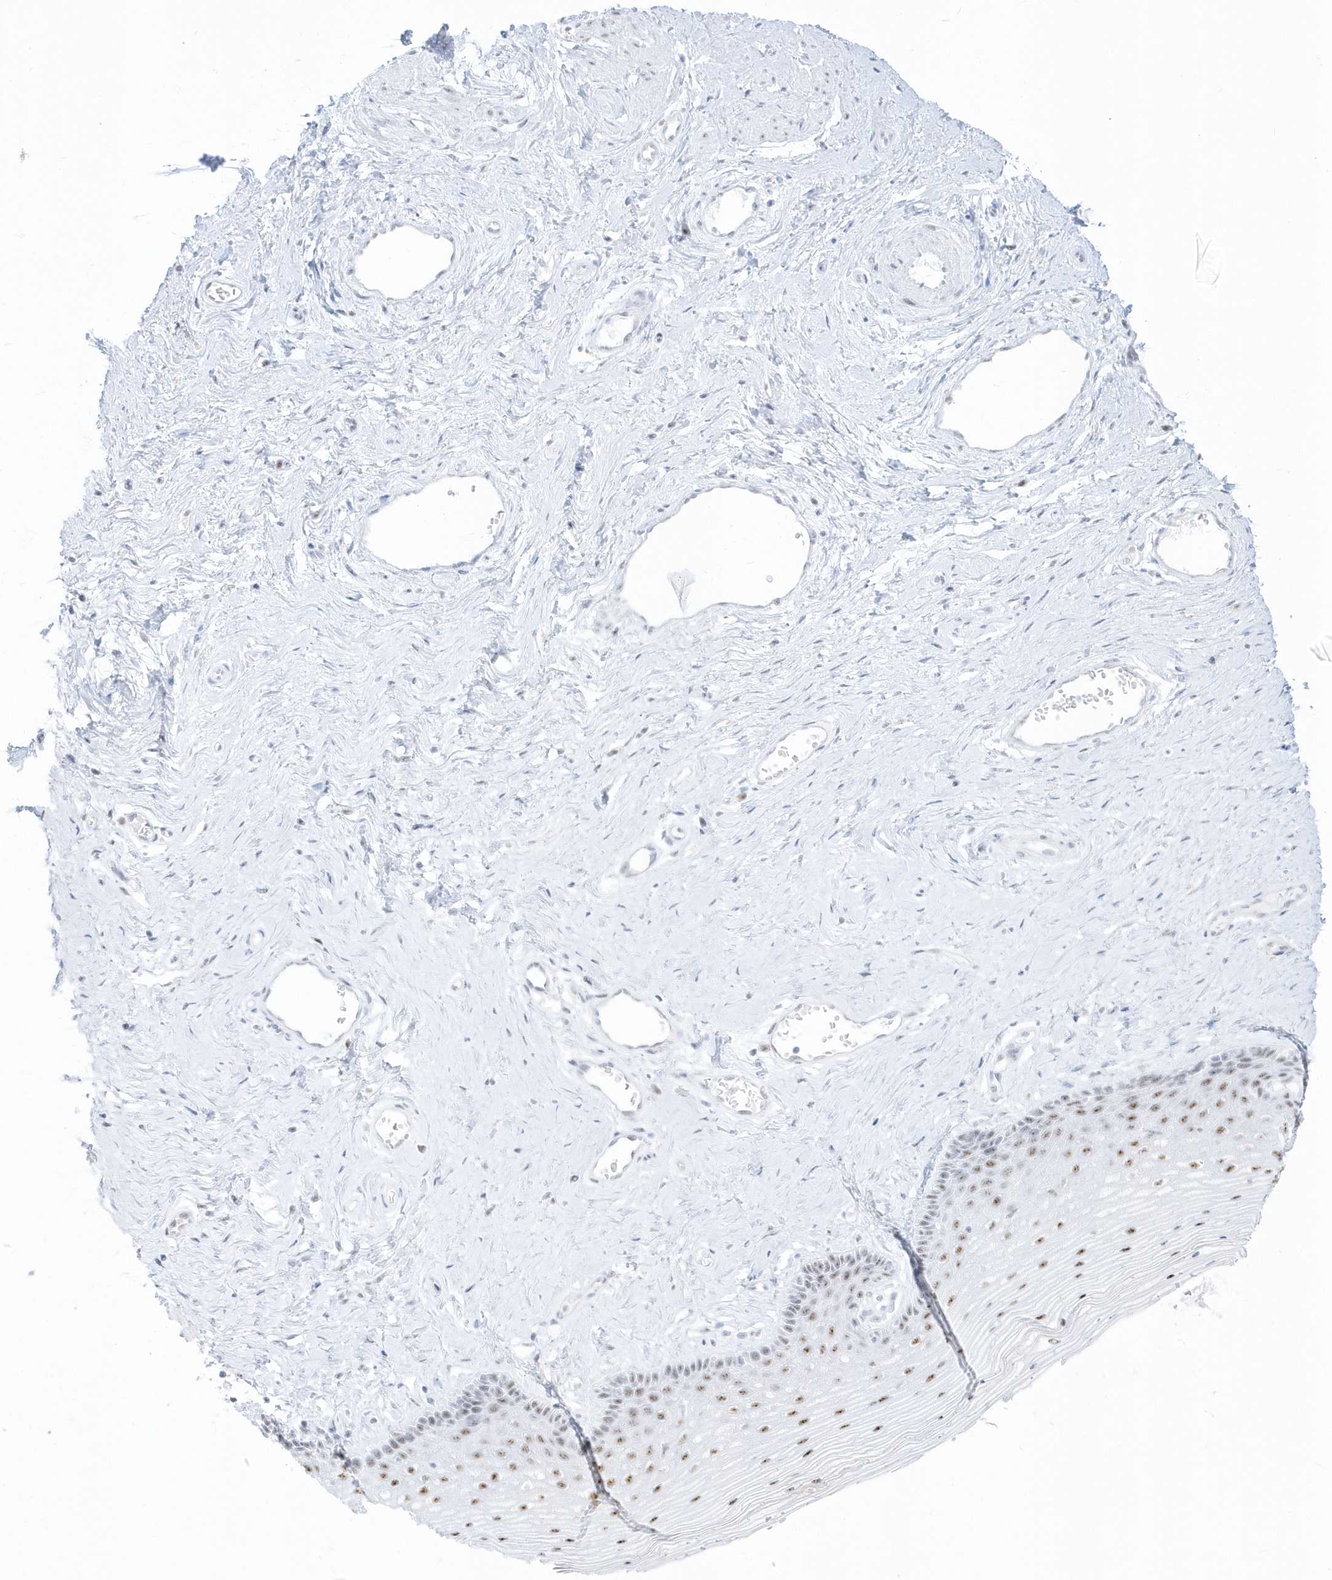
{"staining": {"intensity": "moderate", "quantity": "25%-75%", "location": "nuclear"}, "tissue": "vagina", "cell_type": "Squamous epithelial cells", "image_type": "normal", "snomed": [{"axis": "morphology", "description": "Normal tissue, NOS"}, {"axis": "topography", "description": "Vagina"}], "caption": "The image shows staining of normal vagina, revealing moderate nuclear protein positivity (brown color) within squamous epithelial cells.", "gene": "PLEKHN1", "patient": {"sex": "female", "age": 46}}